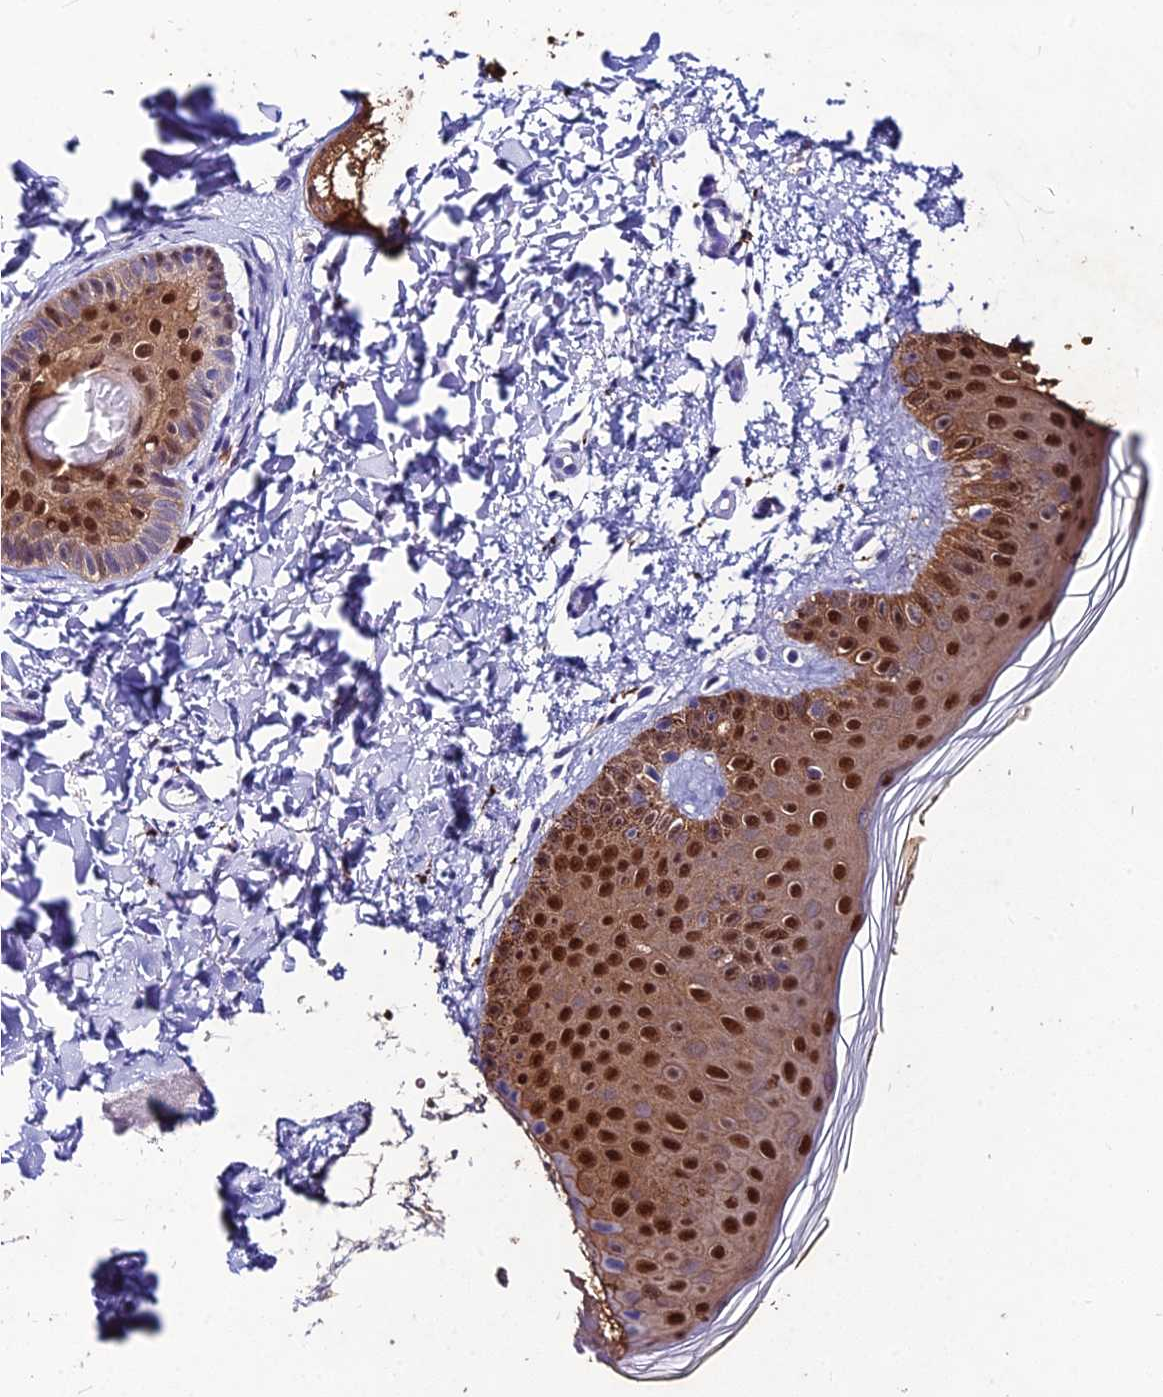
{"staining": {"intensity": "negative", "quantity": "none", "location": "none"}, "tissue": "skin", "cell_type": "Fibroblasts", "image_type": "normal", "snomed": [{"axis": "morphology", "description": "Normal tissue, NOS"}, {"axis": "topography", "description": "Skin"}], "caption": "An immunohistochemistry (IHC) histopathology image of unremarkable skin is shown. There is no staining in fibroblasts of skin.", "gene": "LGALS7", "patient": {"sex": "male", "age": 36}}